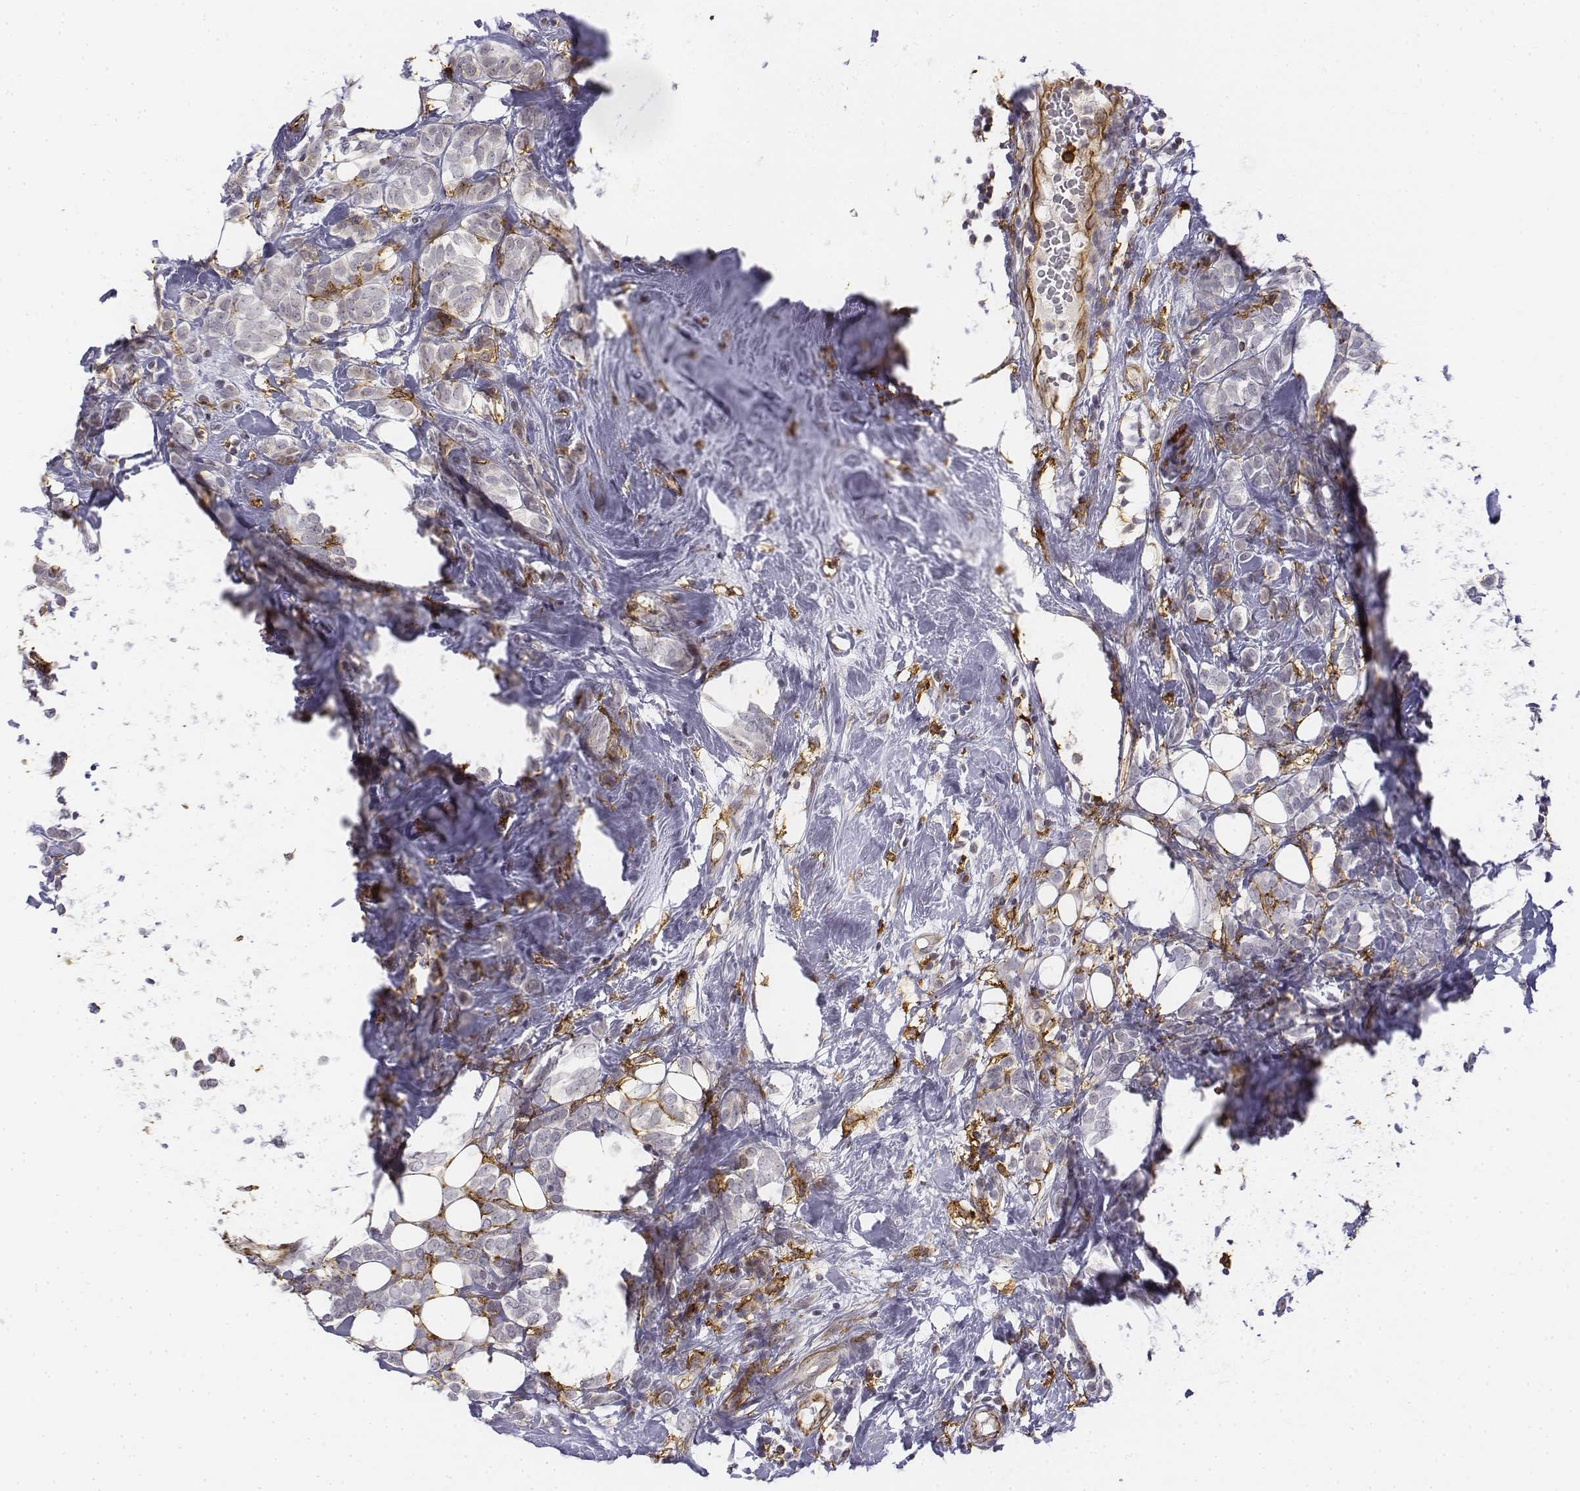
{"staining": {"intensity": "negative", "quantity": "none", "location": "none"}, "tissue": "breast cancer", "cell_type": "Tumor cells", "image_type": "cancer", "snomed": [{"axis": "morphology", "description": "Lobular carcinoma"}, {"axis": "topography", "description": "Breast"}], "caption": "Lobular carcinoma (breast) was stained to show a protein in brown. There is no significant positivity in tumor cells.", "gene": "CD14", "patient": {"sex": "female", "age": 49}}